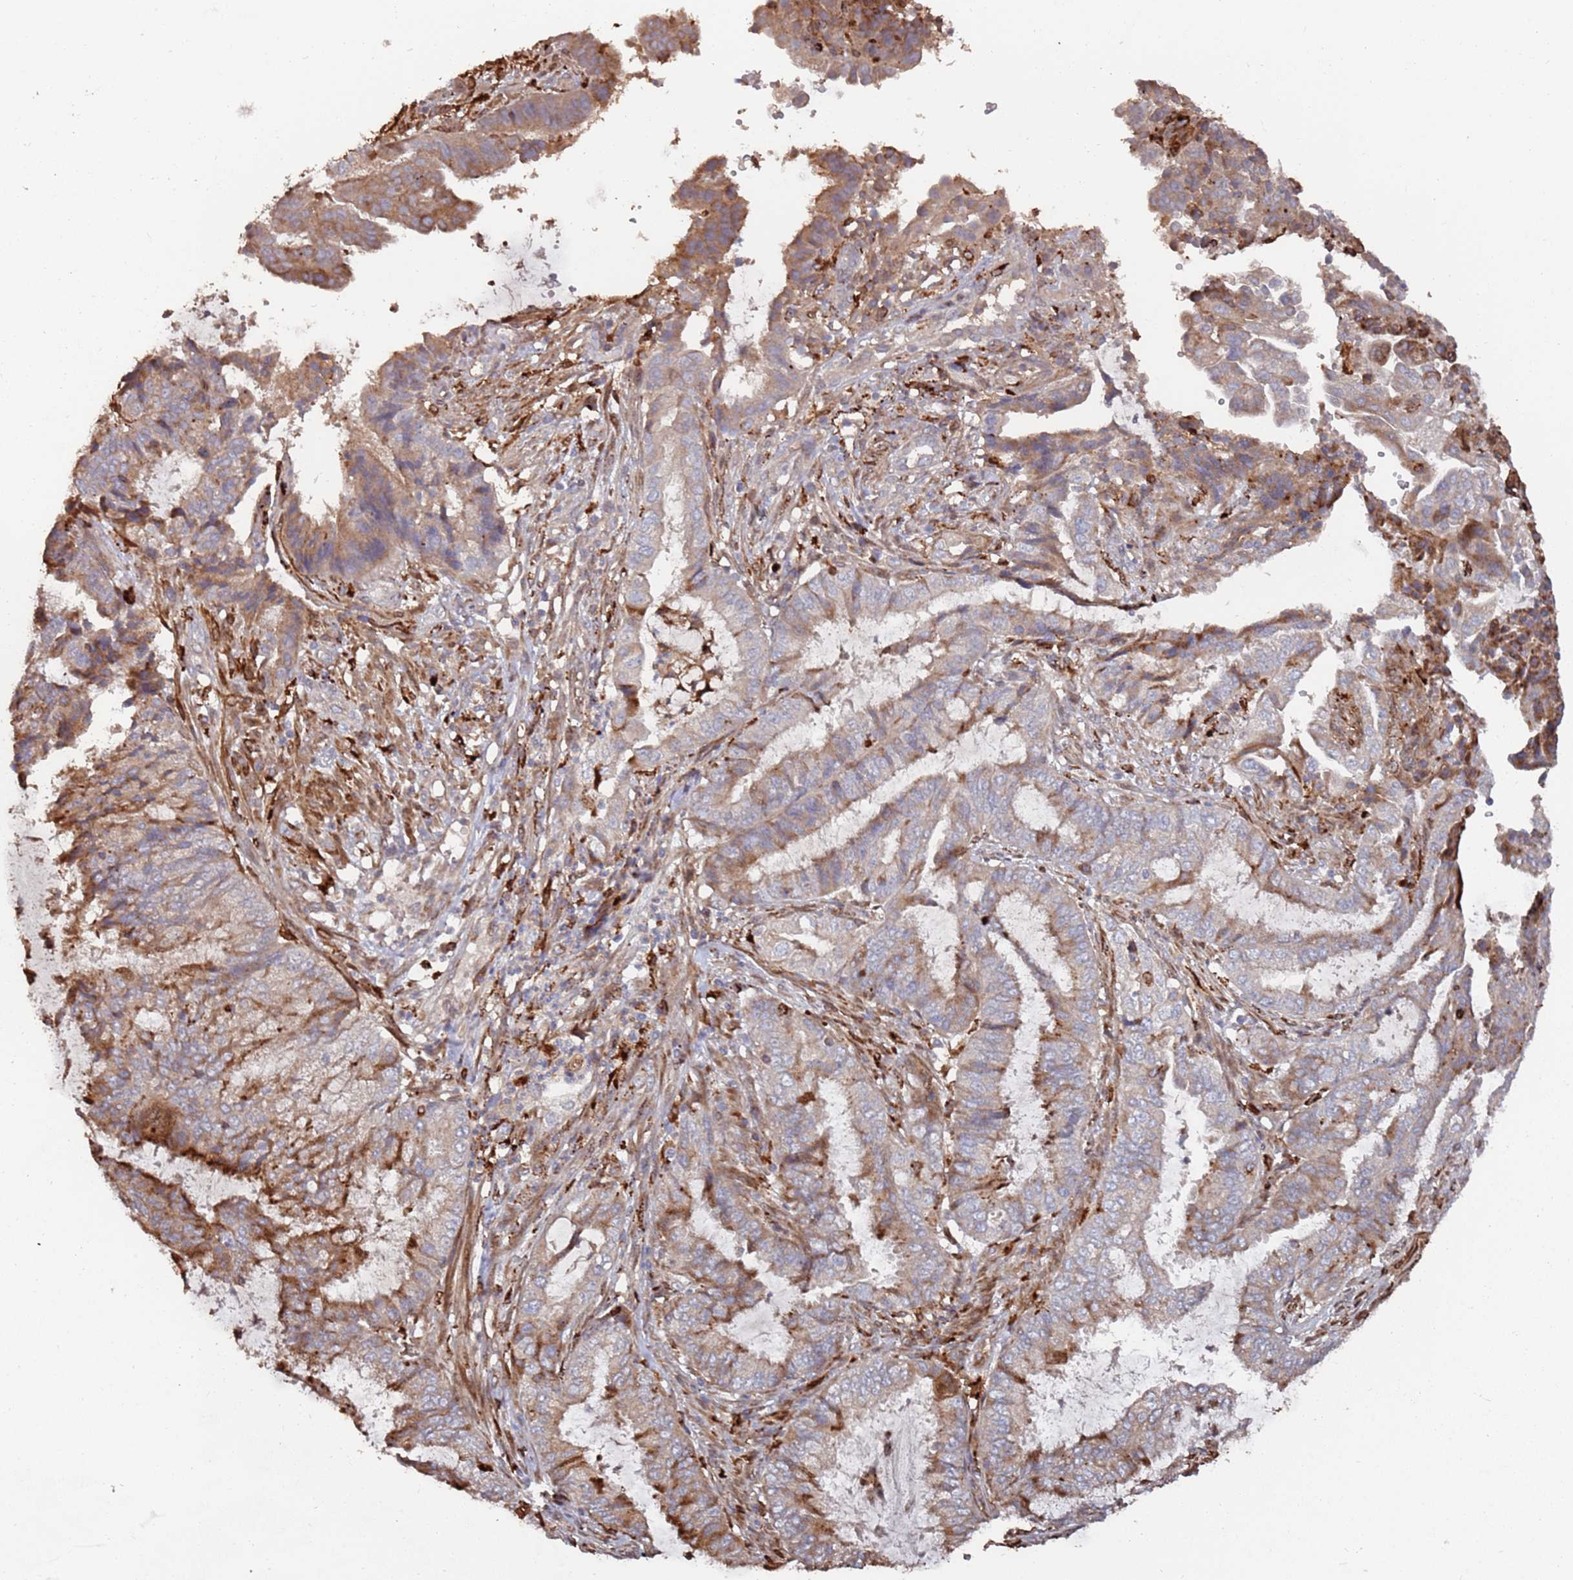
{"staining": {"intensity": "strong", "quantity": "25%-75%", "location": "cytoplasmic/membranous"}, "tissue": "endometrial cancer", "cell_type": "Tumor cells", "image_type": "cancer", "snomed": [{"axis": "morphology", "description": "Adenocarcinoma, NOS"}, {"axis": "topography", "description": "Endometrium"}], "caption": "Approximately 25%-75% of tumor cells in human endometrial adenocarcinoma exhibit strong cytoplasmic/membranous protein positivity as visualized by brown immunohistochemical staining.", "gene": "LACC1", "patient": {"sex": "female", "age": 51}}